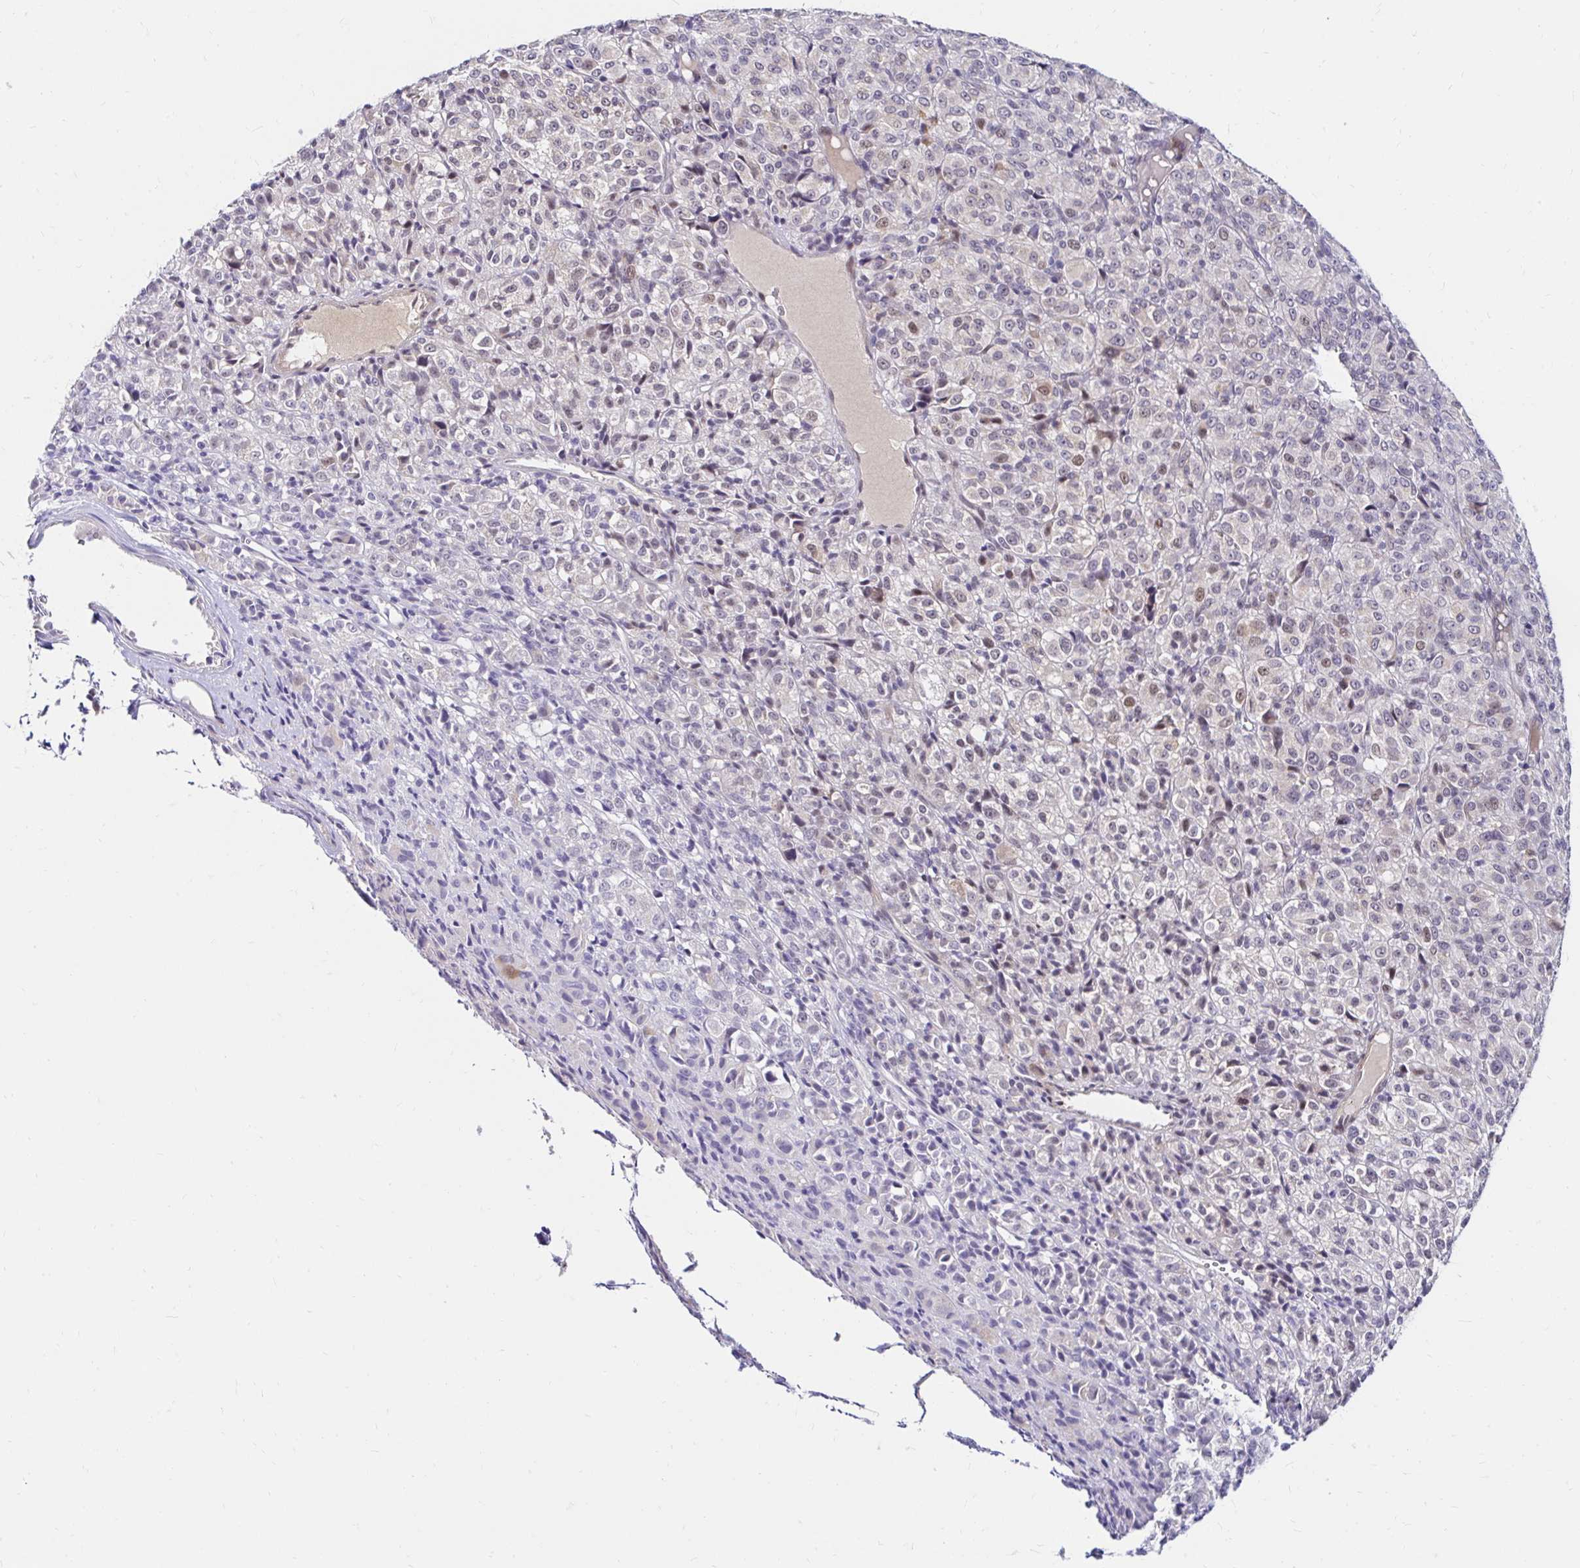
{"staining": {"intensity": "weak", "quantity": "<25%", "location": "nuclear"}, "tissue": "melanoma", "cell_type": "Tumor cells", "image_type": "cancer", "snomed": [{"axis": "morphology", "description": "Malignant melanoma, Metastatic site"}, {"axis": "topography", "description": "Brain"}], "caption": "Immunohistochemistry photomicrograph of malignant melanoma (metastatic site) stained for a protein (brown), which displays no positivity in tumor cells.", "gene": "GUCY1A1", "patient": {"sex": "female", "age": 56}}